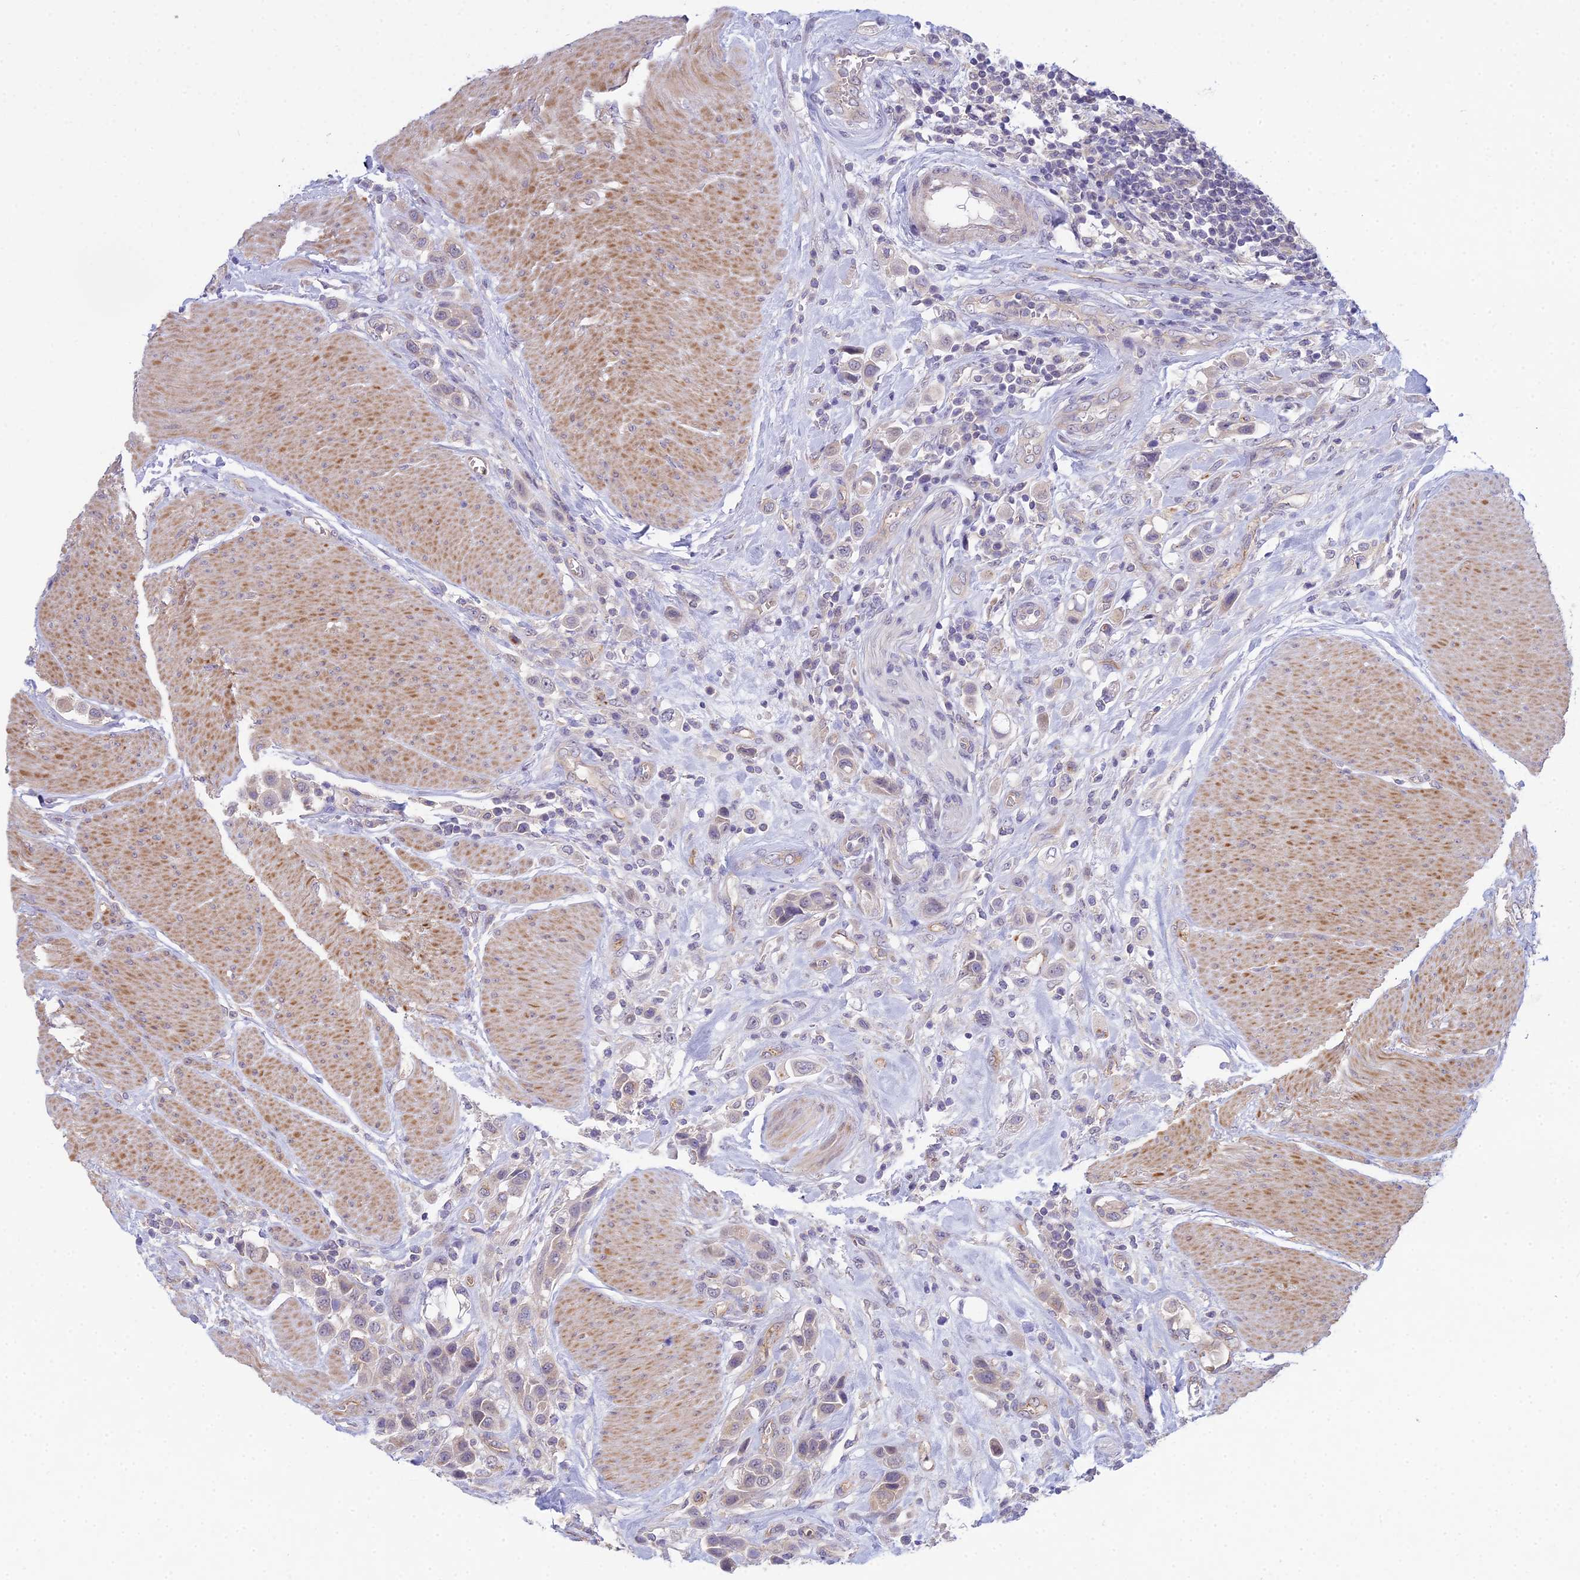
{"staining": {"intensity": "negative", "quantity": "none", "location": "none"}, "tissue": "urothelial cancer", "cell_type": "Tumor cells", "image_type": "cancer", "snomed": [{"axis": "morphology", "description": "Urothelial carcinoma, High grade"}, {"axis": "topography", "description": "Urinary bladder"}], "caption": "The histopathology image shows no significant positivity in tumor cells of urothelial carcinoma (high-grade). (Stains: DAB (3,3'-diaminobenzidine) immunohistochemistry (IHC) with hematoxylin counter stain, Microscopy: brightfield microscopy at high magnification).", "gene": "METTL26", "patient": {"sex": "male", "age": 50}}